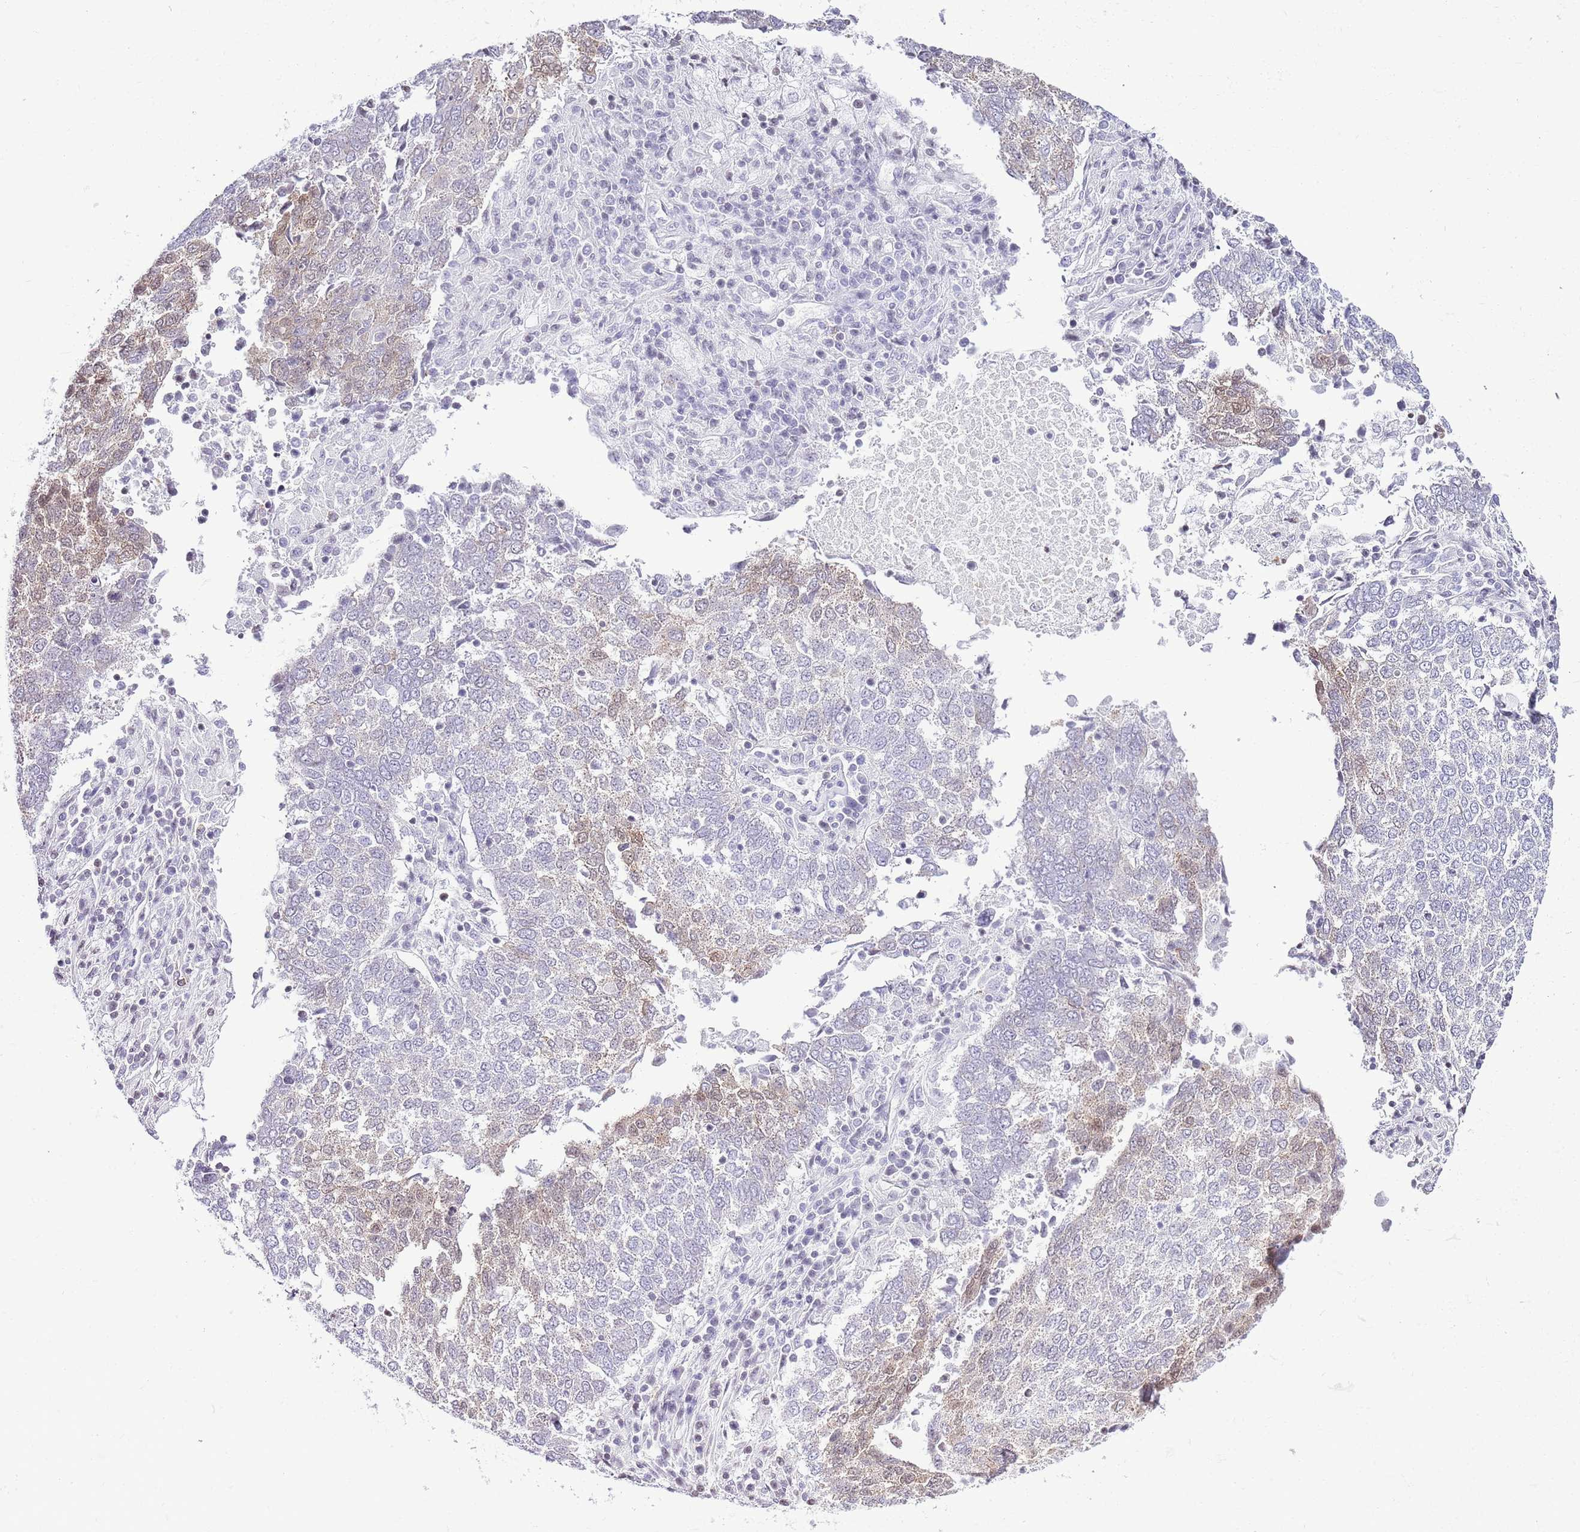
{"staining": {"intensity": "weak", "quantity": "<25%", "location": "cytoplasmic/membranous"}, "tissue": "lung cancer", "cell_type": "Tumor cells", "image_type": "cancer", "snomed": [{"axis": "morphology", "description": "Squamous cell carcinoma, NOS"}, {"axis": "topography", "description": "Lung"}], "caption": "The micrograph demonstrates no staining of tumor cells in lung cancer (squamous cell carcinoma). The staining was performed using DAB to visualize the protein expression in brown, while the nuclei were stained in blue with hematoxylin (Magnification: 20x).", "gene": "PRR15", "patient": {"sex": "male", "age": 73}}